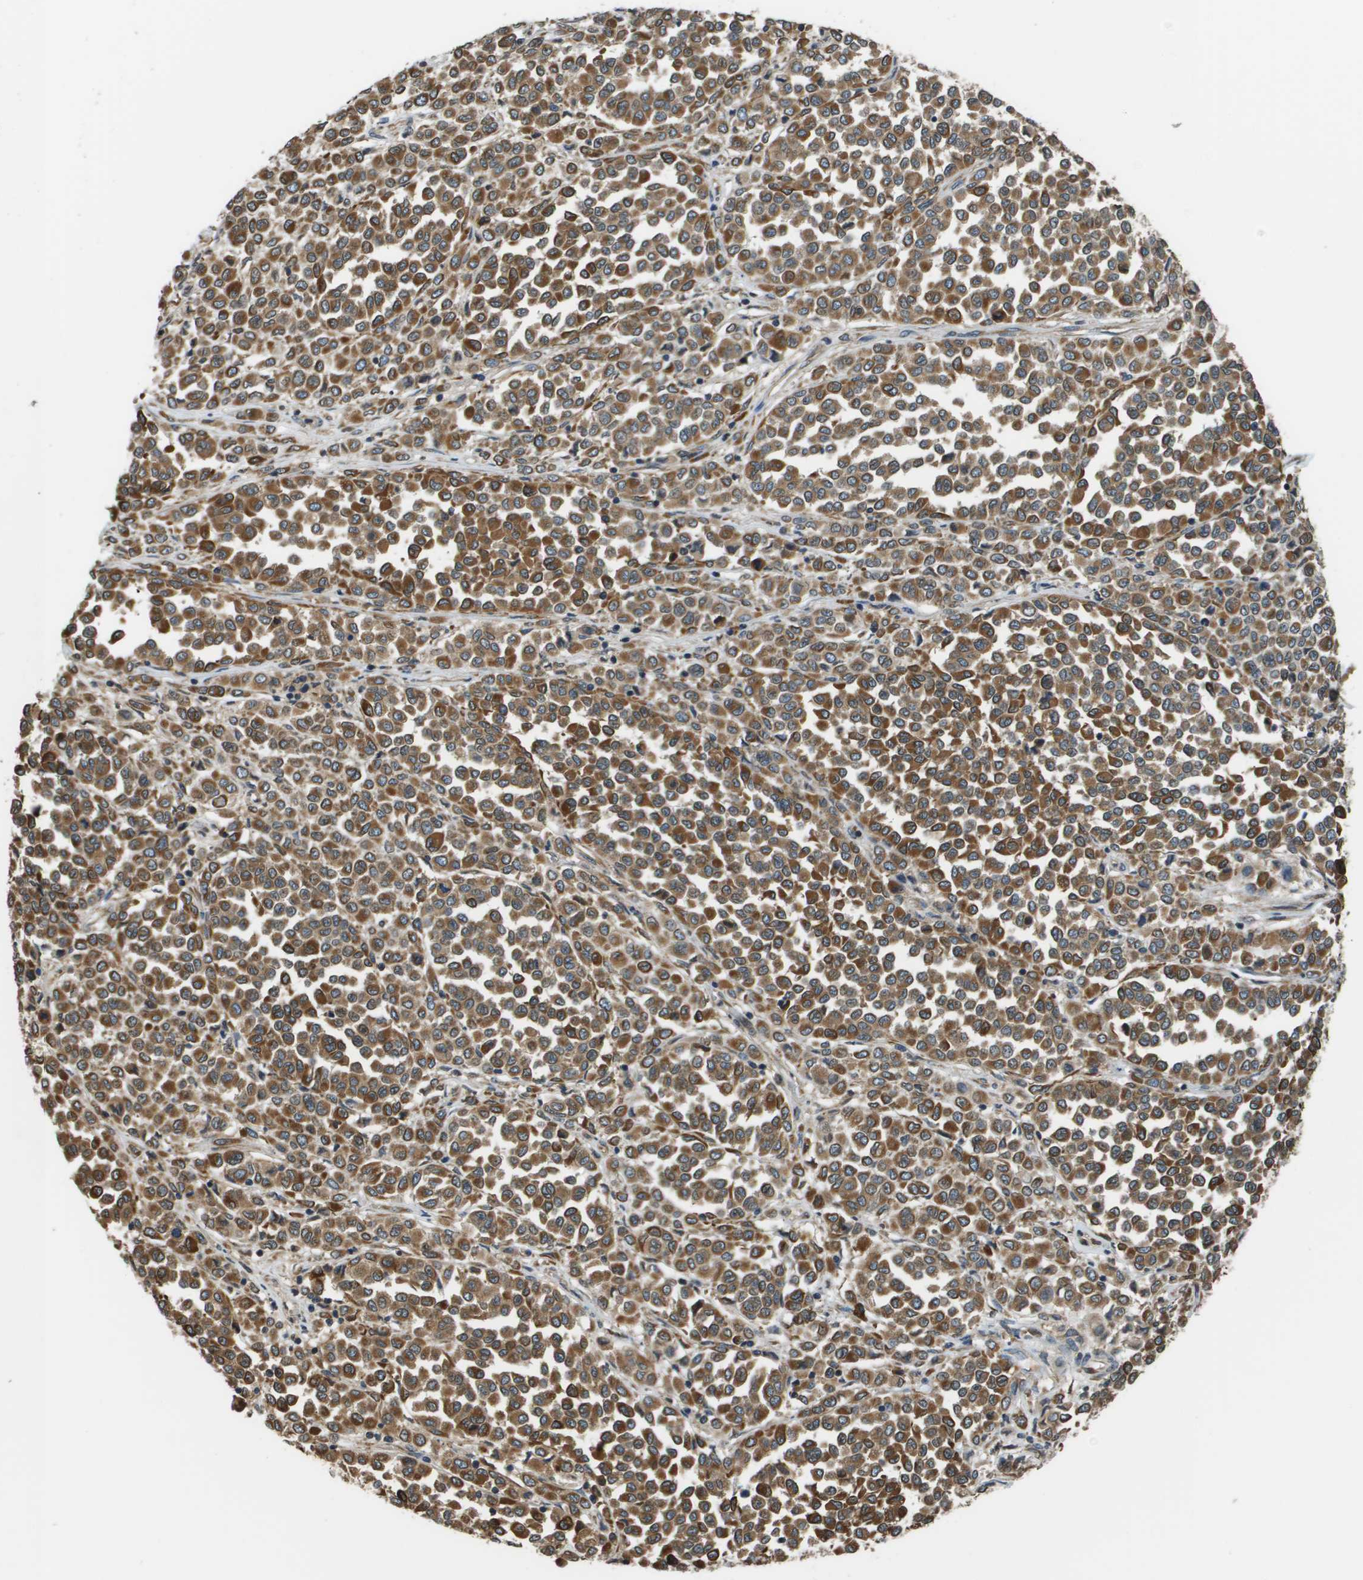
{"staining": {"intensity": "moderate", "quantity": ">75%", "location": "cytoplasmic/membranous"}, "tissue": "melanoma", "cell_type": "Tumor cells", "image_type": "cancer", "snomed": [{"axis": "morphology", "description": "Malignant melanoma, Metastatic site"}, {"axis": "topography", "description": "Pancreas"}], "caption": "Immunohistochemical staining of malignant melanoma (metastatic site) demonstrates medium levels of moderate cytoplasmic/membranous expression in approximately >75% of tumor cells. (IHC, brightfield microscopy, high magnification).", "gene": "SEC62", "patient": {"sex": "female", "age": 30}}